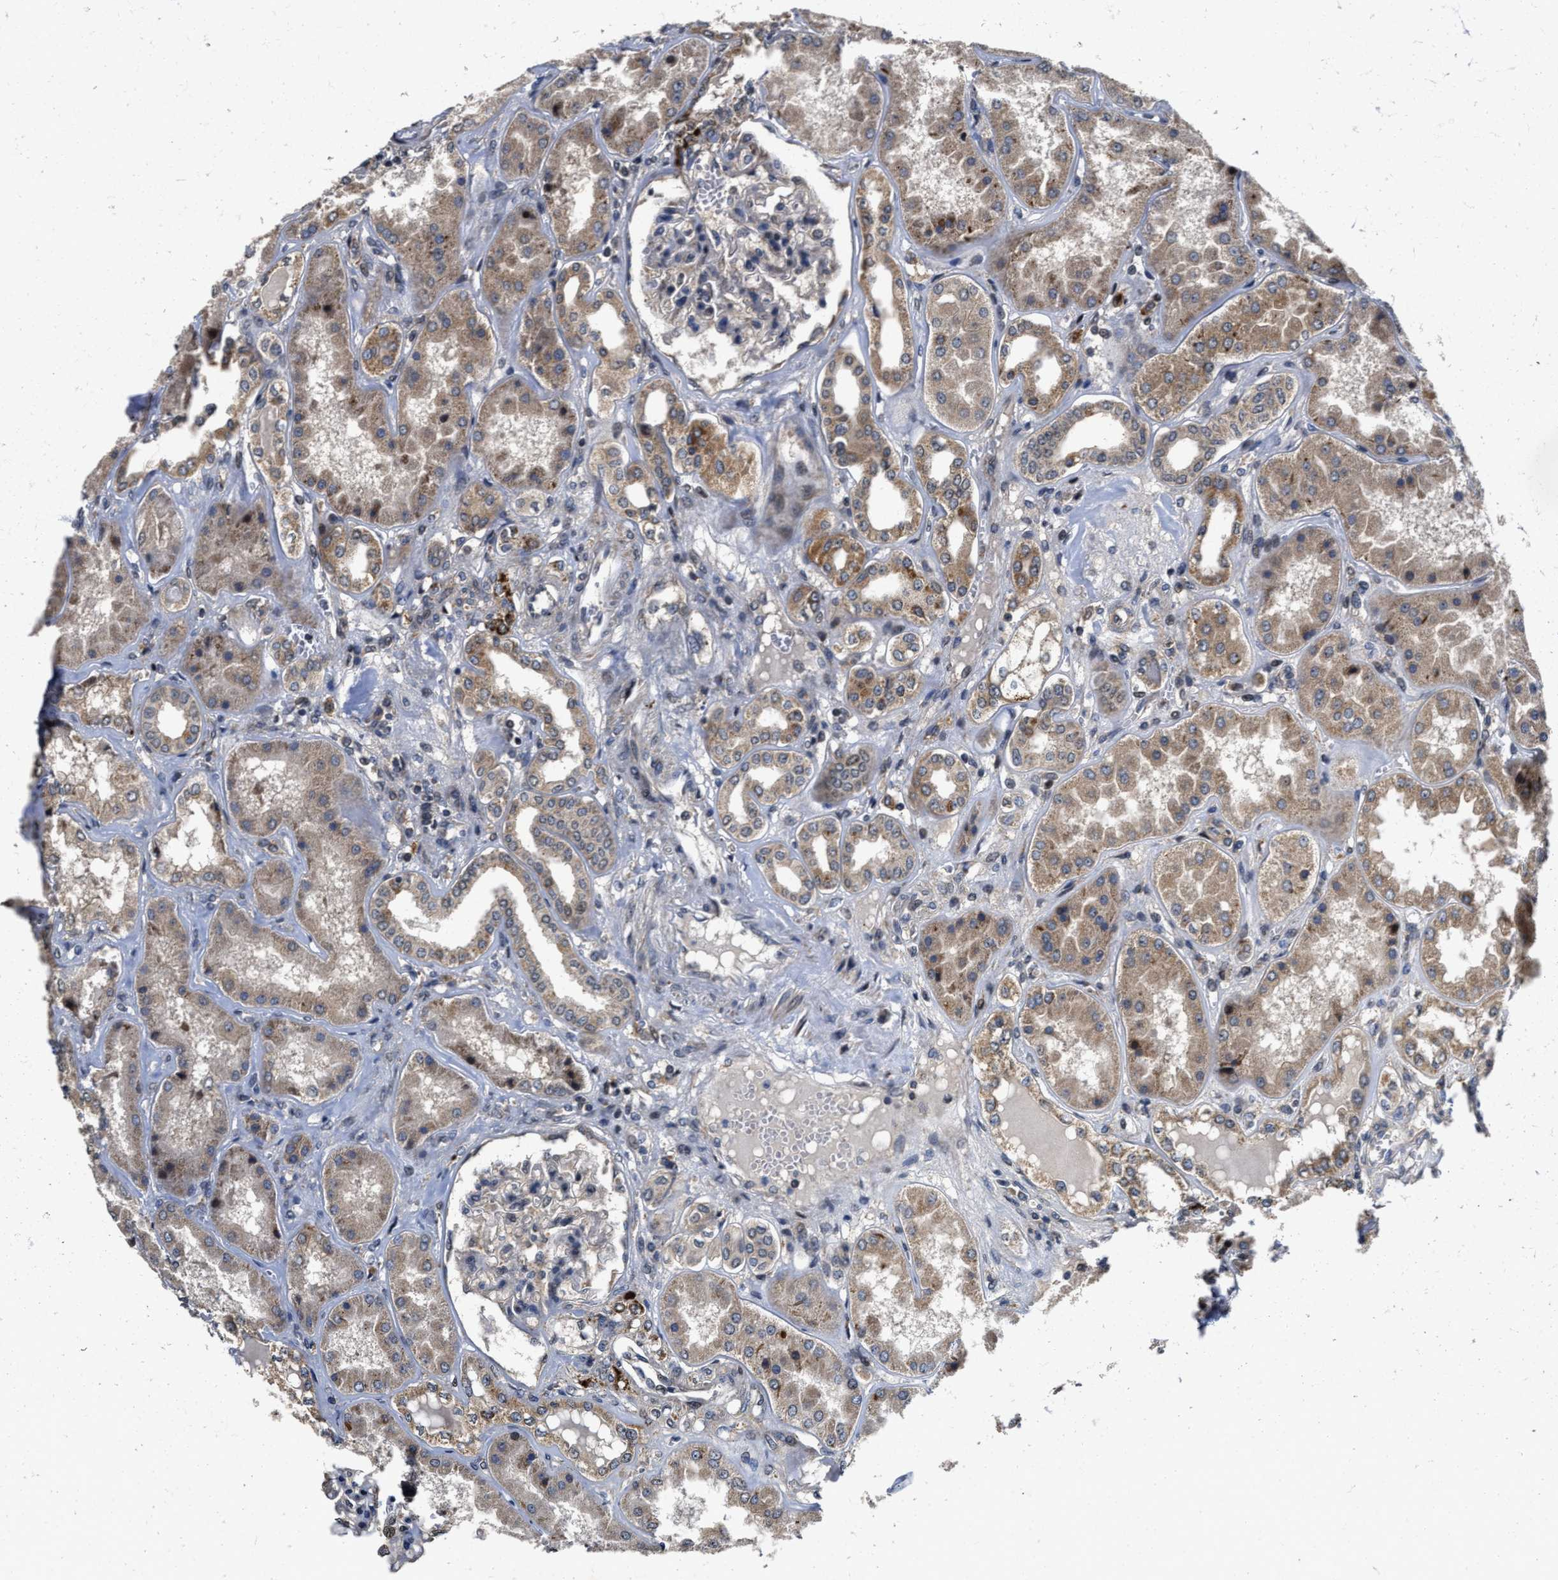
{"staining": {"intensity": "weak", "quantity": ">75%", "location": "cytoplasmic/membranous"}, "tissue": "kidney", "cell_type": "Cells in glomeruli", "image_type": "normal", "snomed": [{"axis": "morphology", "description": "Normal tissue, NOS"}, {"axis": "topography", "description": "Kidney"}], "caption": "A high-resolution photomicrograph shows immunohistochemistry staining of unremarkable kidney, which shows weak cytoplasmic/membranous expression in about >75% of cells in glomeruli. The staining is performed using DAB brown chromogen to label protein expression. The nuclei are counter-stained blue using hematoxylin.", "gene": "SCYL2", "patient": {"sex": "female", "age": 56}}